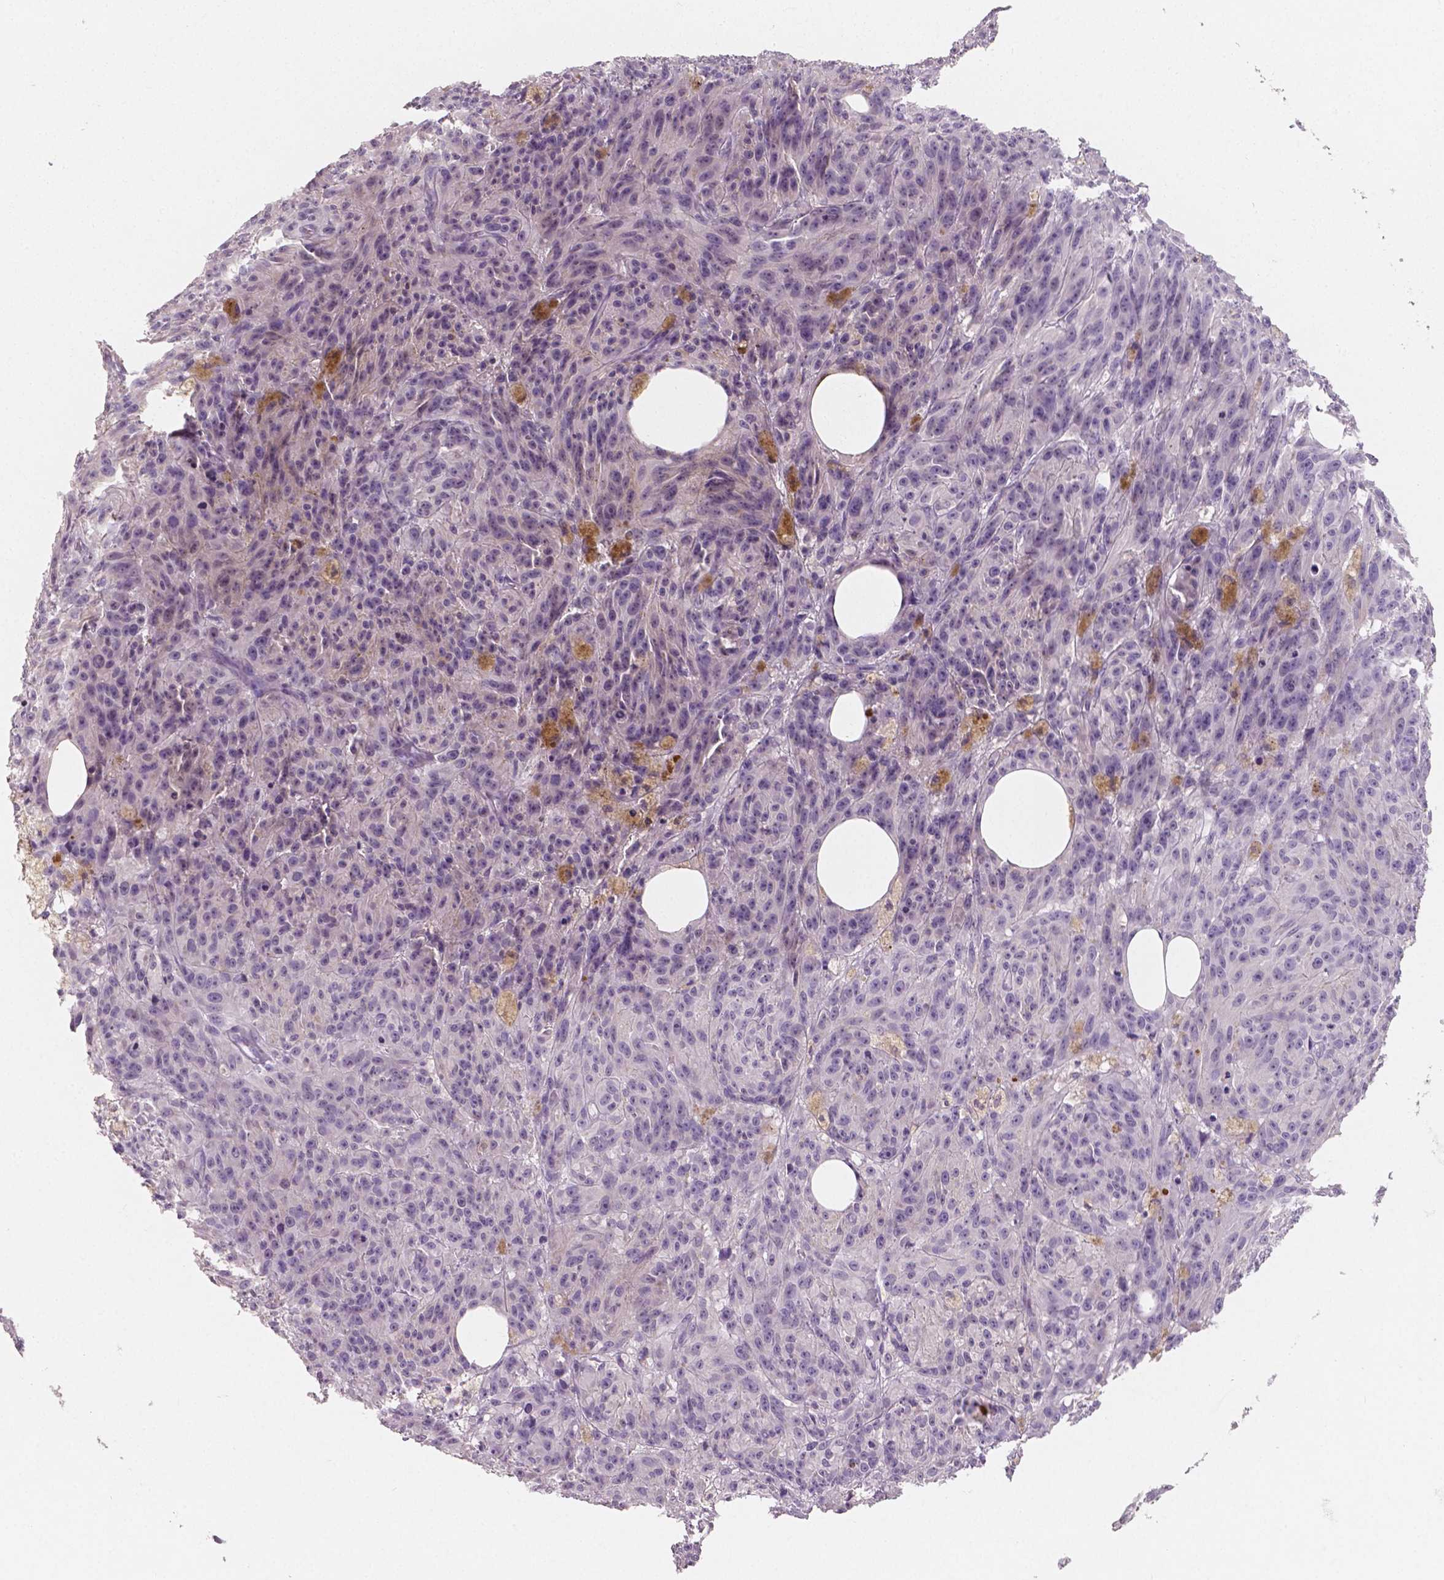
{"staining": {"intensity": "negative", "quantity": "none", "location": "none"}, "tissue": "melanoma", "cell_type": "Tumor cells", "image_type": "cancer", "snomed": [{"axis": "morphology", "description": "Malignant melanoma, NOS"}, {"axis": "topography", "description": "Skin"}], "caption": "The image reveals no staining of tumor cells in melanoma.", "gene": "APOA4", "patient": {"sex": "female", "age": 34}}